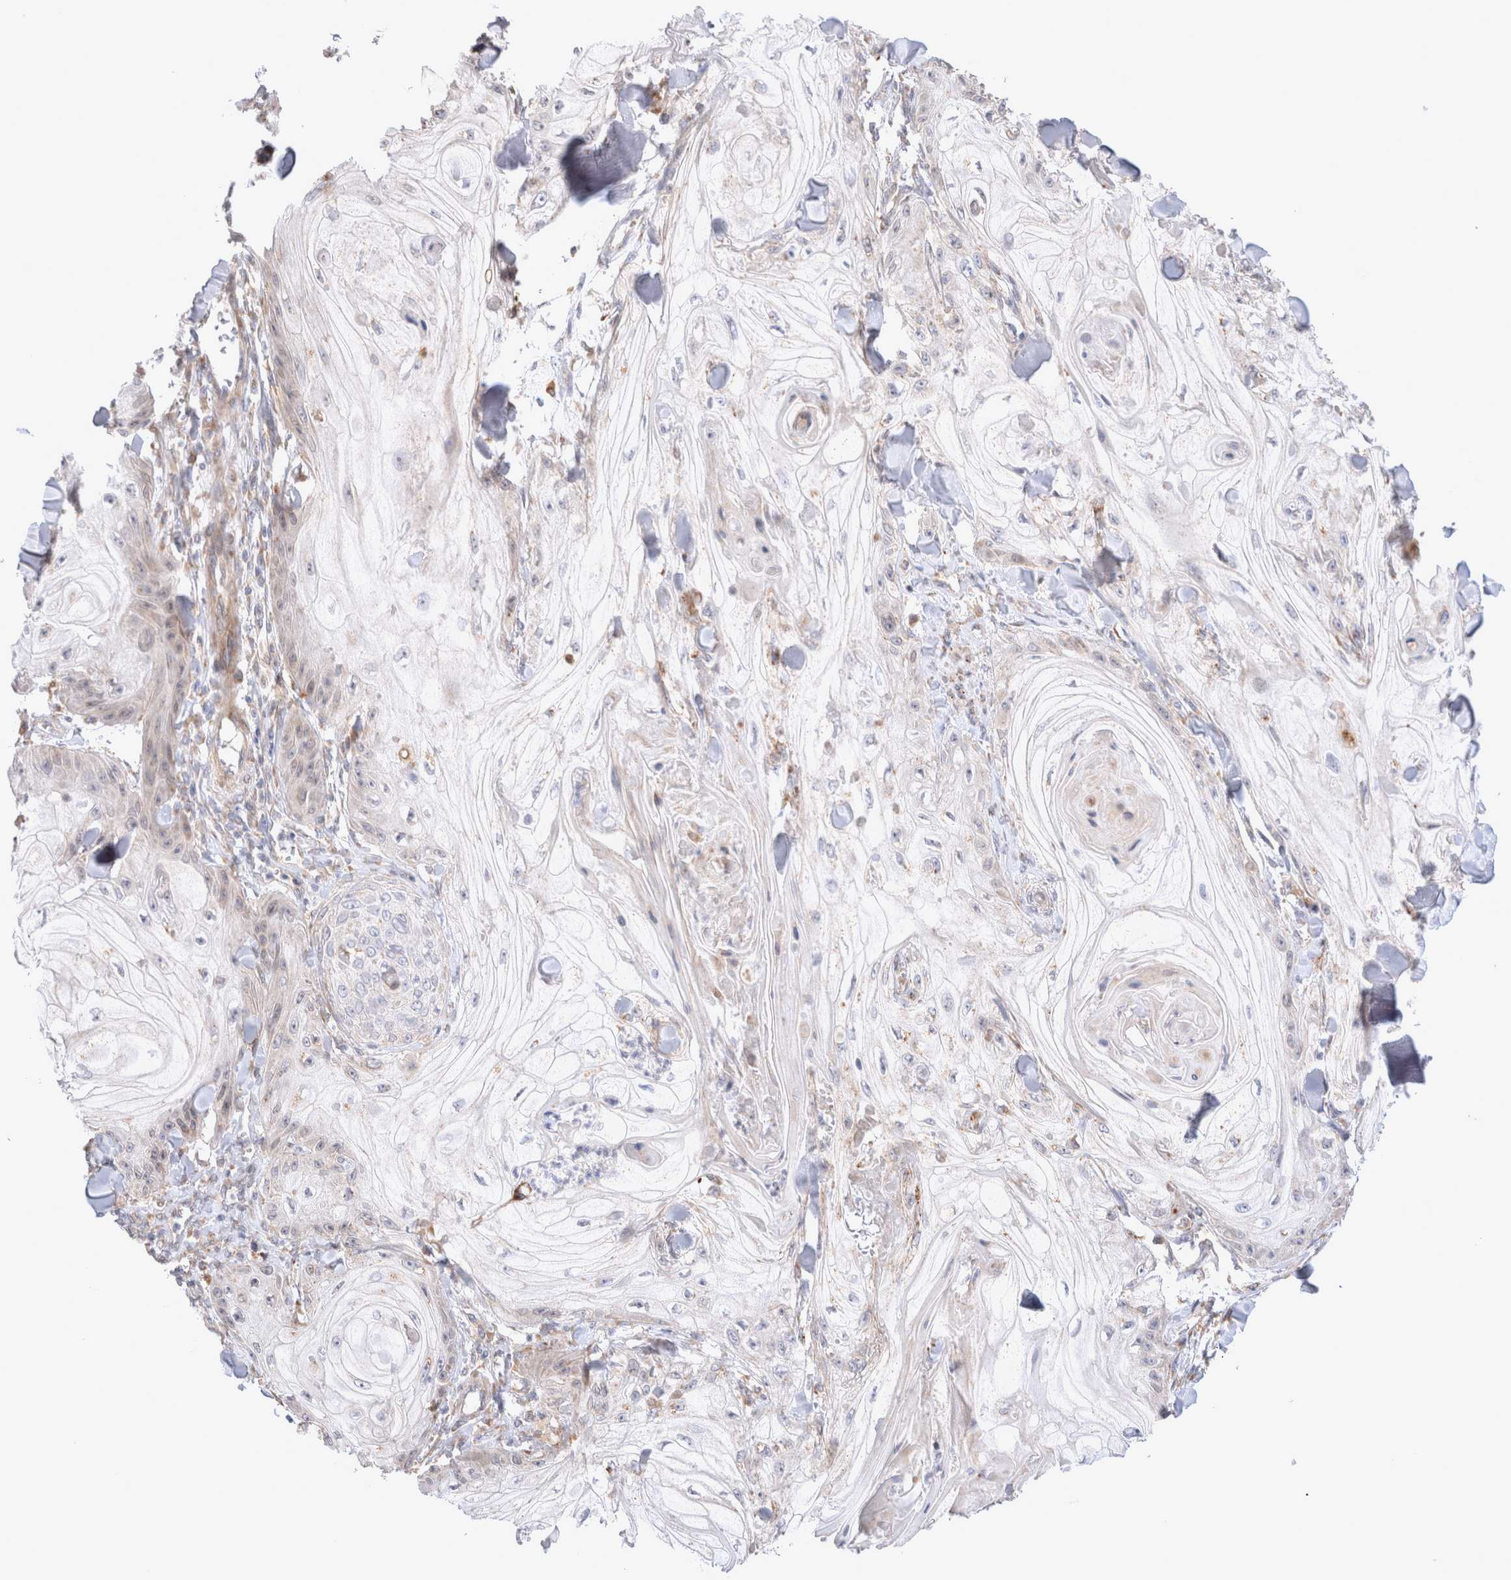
{"staining": {"intensity": "negative", "quantity": "none", "location": "none"}, "tissue": "skin cancer", "cell_type": "Tumor cells", "image_type": "cancer", "snomed": [{"axis": "morphology", "description": "Squamous cell carcinoma, NOS"}, {"axis": "topography", "description": "Skin"}], "caption": "IHC histopathology image of skin cancer stained for a protein (brown), which reveals no staining in tumor cells.", "gene": "NPC1", "patient": {"sex": "male", "age": 74}}